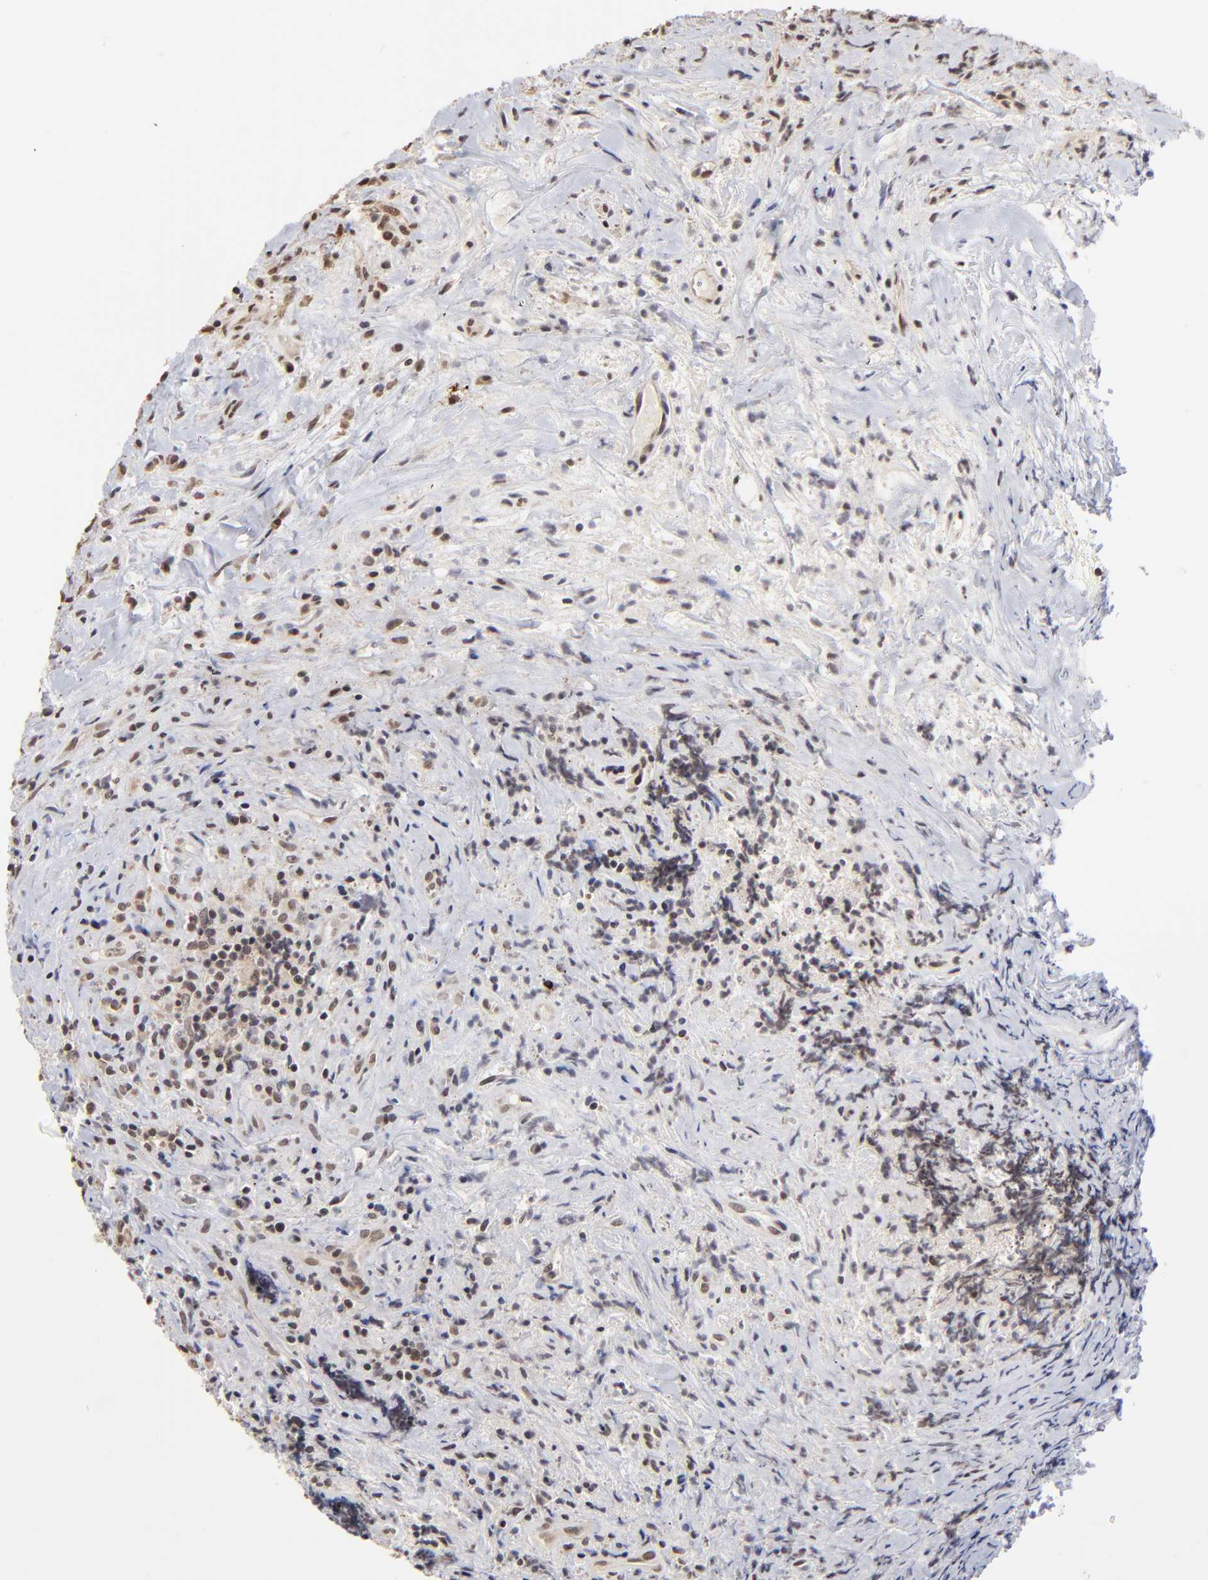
{"staining": {"intensity": "weak", "quantity": "25%-75%", "location": "nuclear"}, "tissue": "lymphoma", "cell_type": "Tumor cells", "image_type": "cancer", "snomed": [{"axis": "morphology", "description": "Hodgkin's disease, NOS"}, {"axis": "topography", "description": "Lymph node"}], "caption": "The immunohistochemical stain shows weak nuclear expression in tumor cells of Hodgkin's disease tissue.", "gene": "BRPF1", "patient": {"sex": "female", "age": 25}}